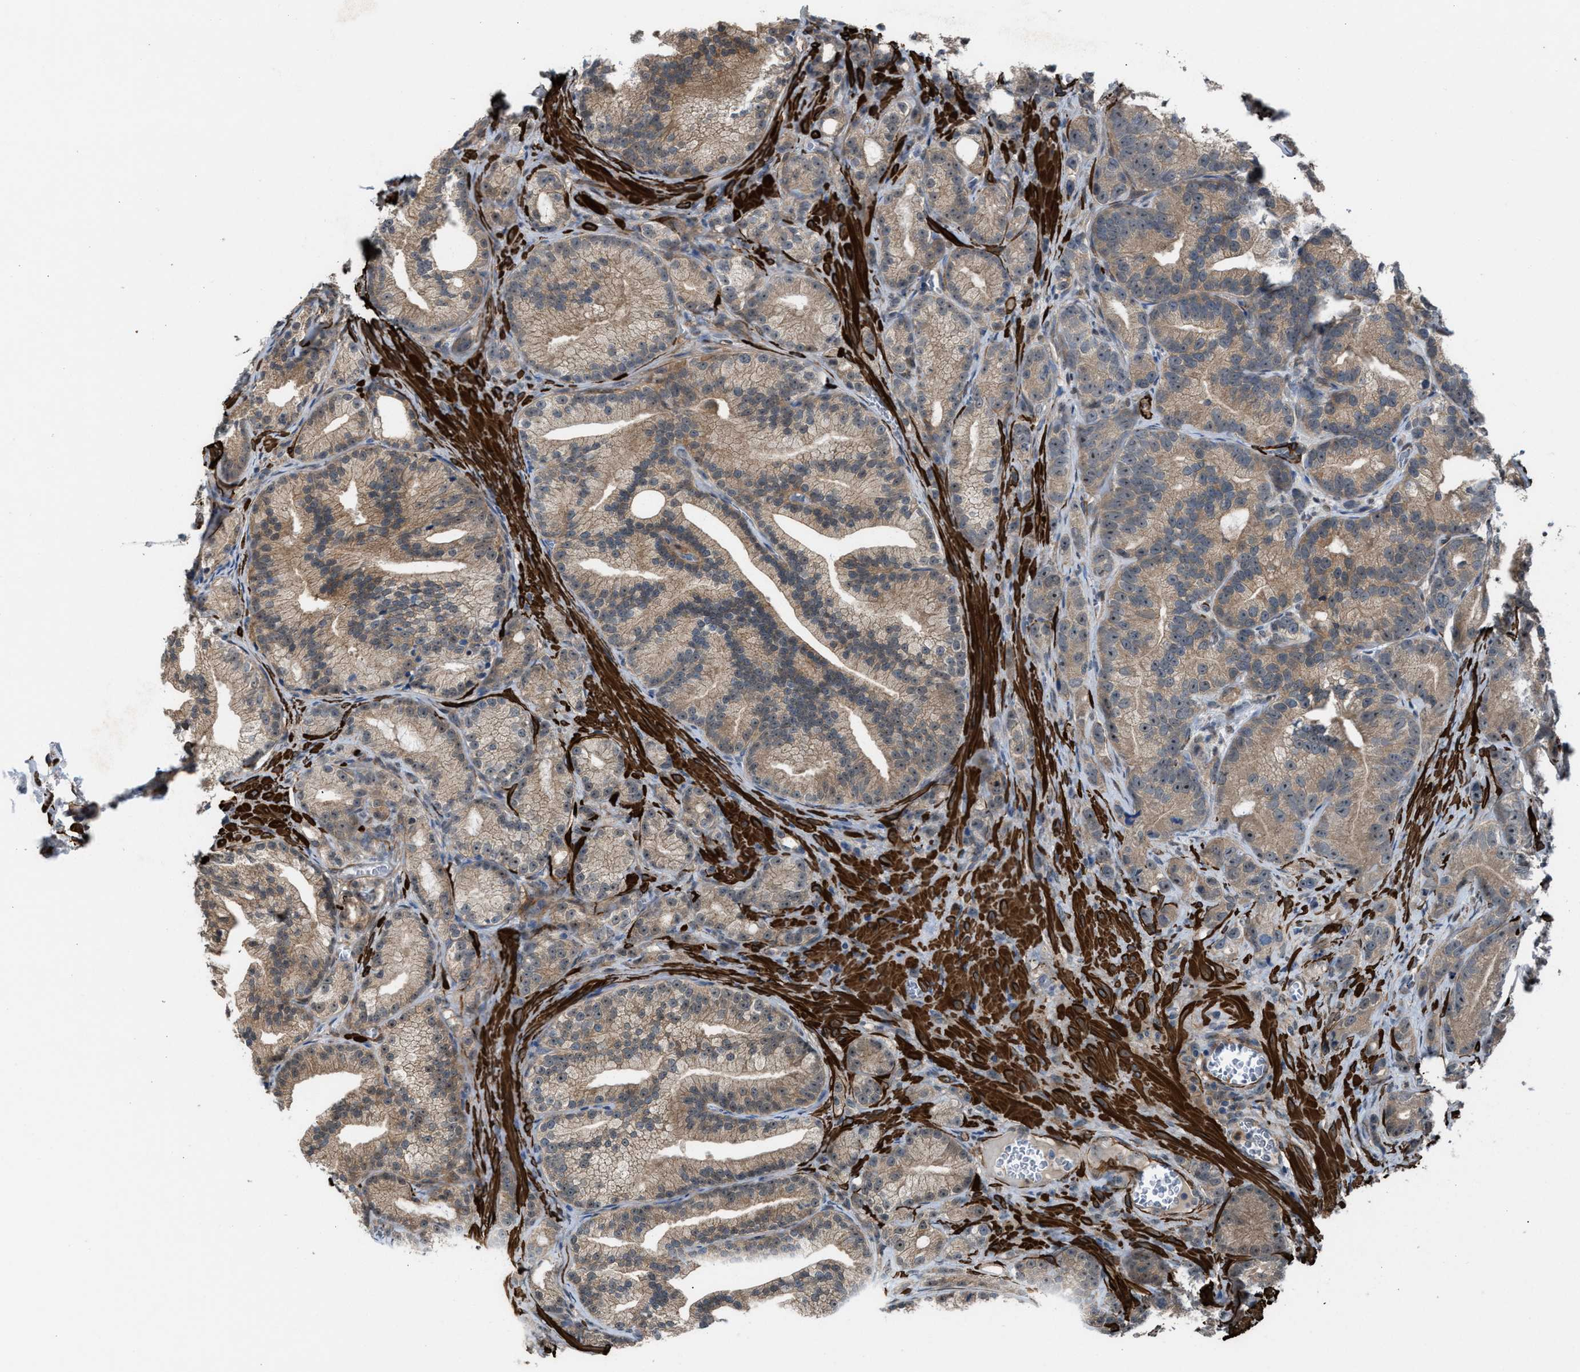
{"staining": {"intensity": "weak", "quantity": ">75%", "location": "cytoplasmic/membranous"}, "tissue": "prostate cancer", "cell_type": "Tumor cells", "image_type": "cancer", "snomed": [{"axis": "morphology", "description": "Adenocarcinoma, Low grade"}, {"axis": "topography", "description": "Prostate"}], "caption": "Human low-grade adenocarcinoma (prostate) stained for a protein (brown) demonstrates weak cytoplasmic/membranous positive staining in approximately >75% of tumor cells.", "gene": "NQO2", "patient": {"sex": "male", "age": 89}}